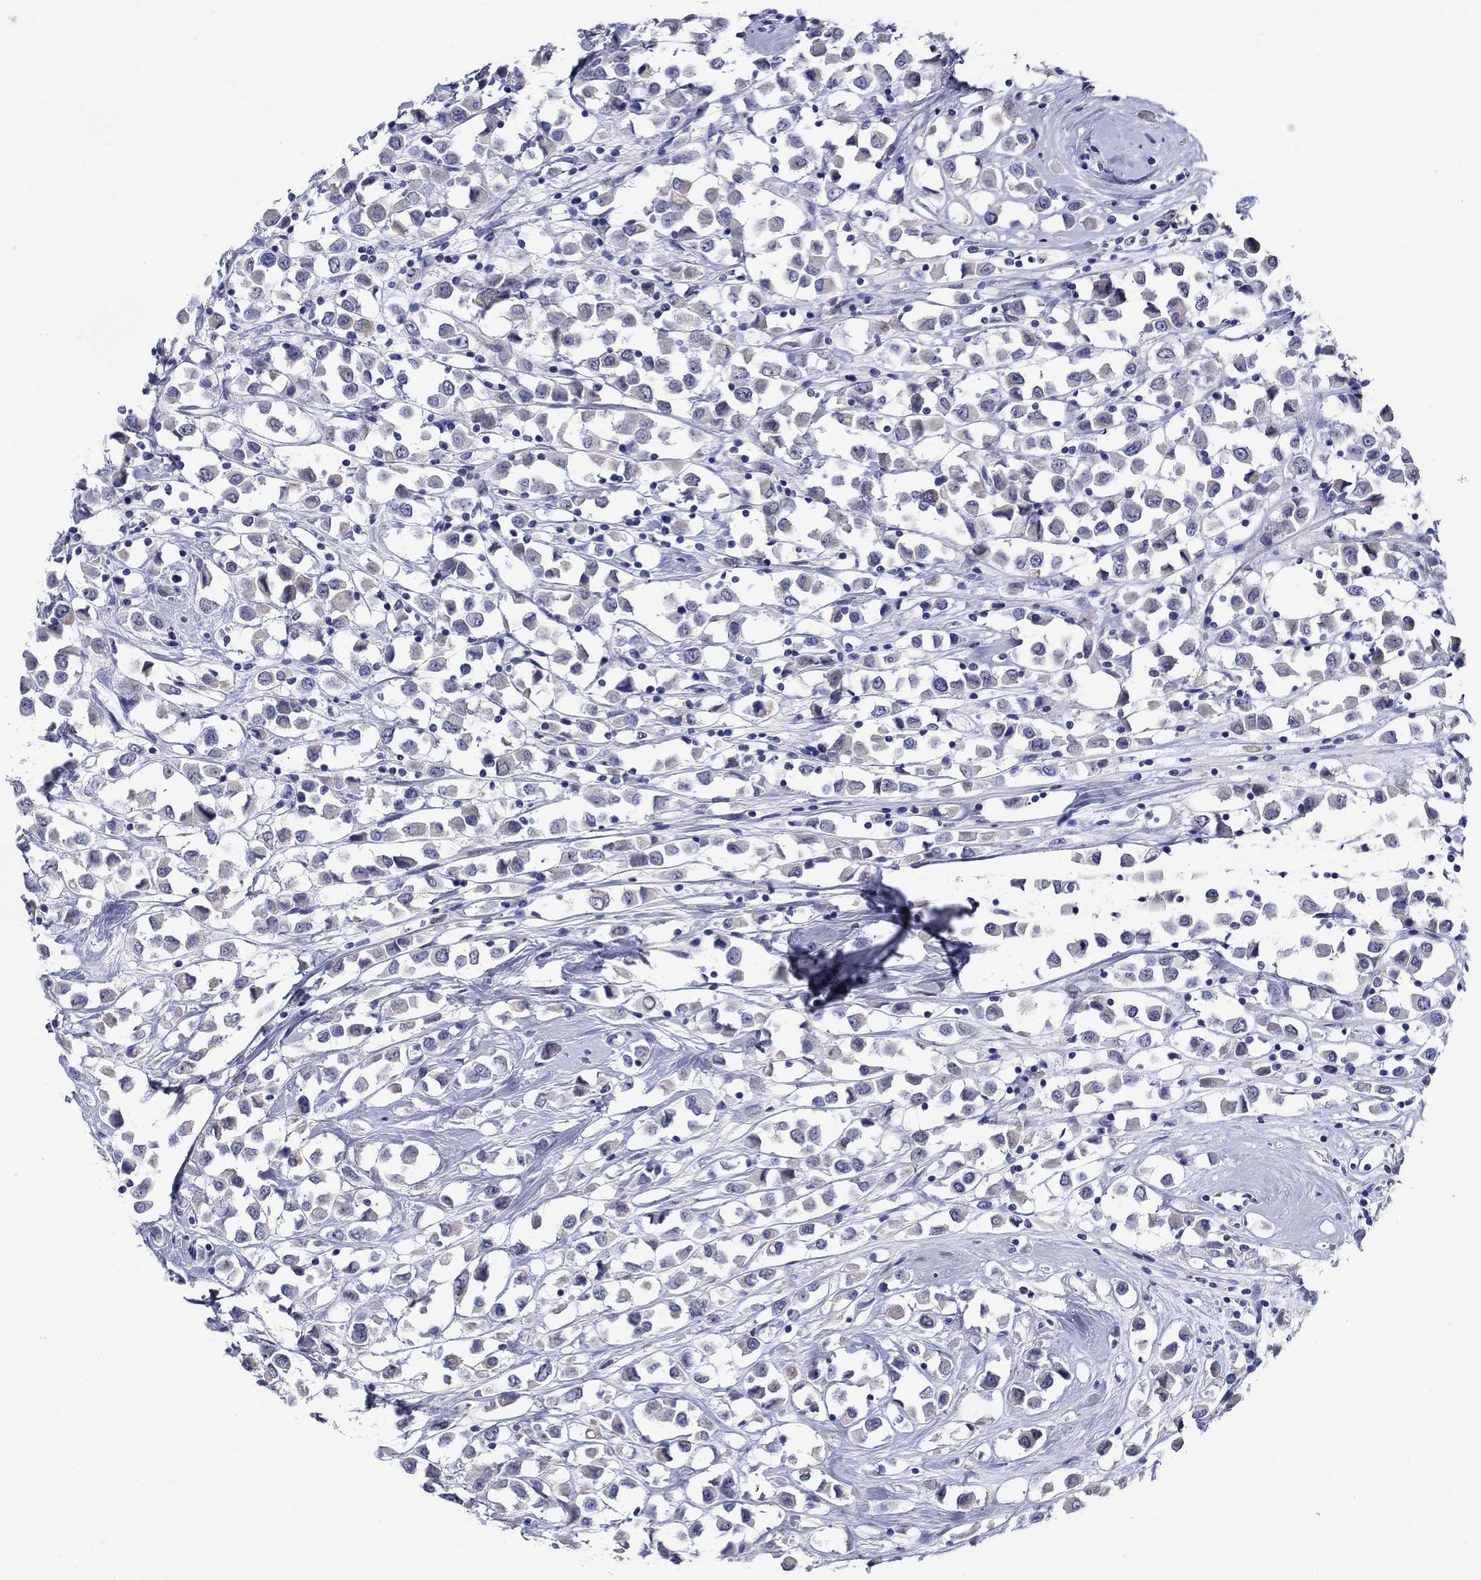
{"staining": {"intensity": "negative", "quantity": "none", "location": "none"}, "tissue": "breast cancer", "cell_type": "Tumor cells", "image_type": "cancer", "snomed": [{"axis": "morphology", "description": "Duct carcinoma"}, {"axis": "topography", "description": "Breast"}], "caption": "Breast cancer (invasive ductal carcinoma) was stained to show a protein in brown. There is no significant positivity in tumor cells.", "gene": "MC2R", "patient": {"sex": "female", "age": 61}}